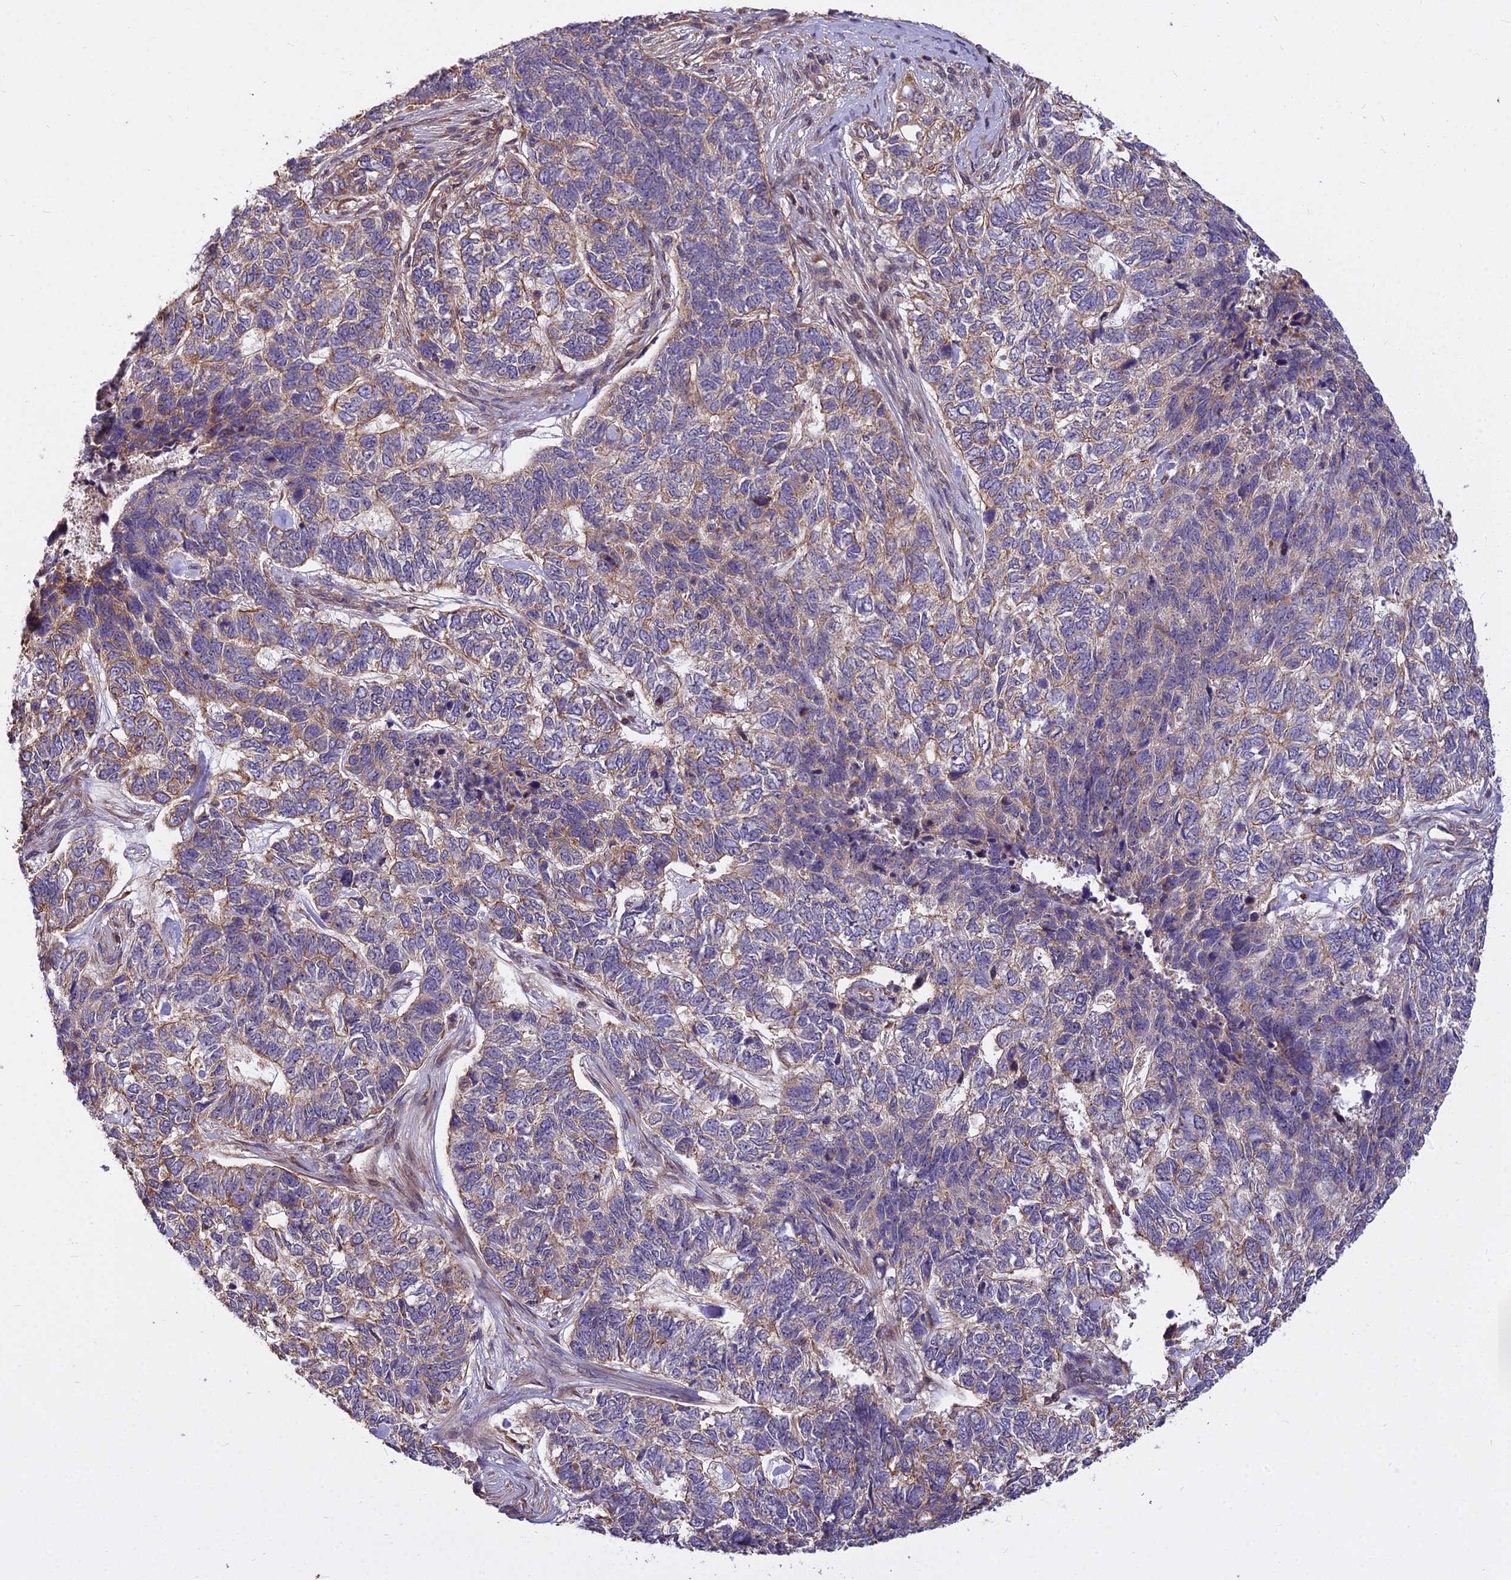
{"staining": {"intensity": "moderate", "quantity": "25%-75%", "location": "cytoplasmic/membranous"}, "tissue": "skin cancer", "cell_type": "Tumor cells", "image_type": "cancer", "snomed": [{"axis": "morphology", "description": "Basal cell carcinoma"}, {"axis": "topography", "description": "Skin"}], "caption": "Brown immunohistochemical staining in human skin basal cell carcinoma shows moderate cytoplasmic/membranous positivity in about 25%-75% of tumor cells.", "gene": "TCEA3", "patient": {"sex": "female", "age": 65}}